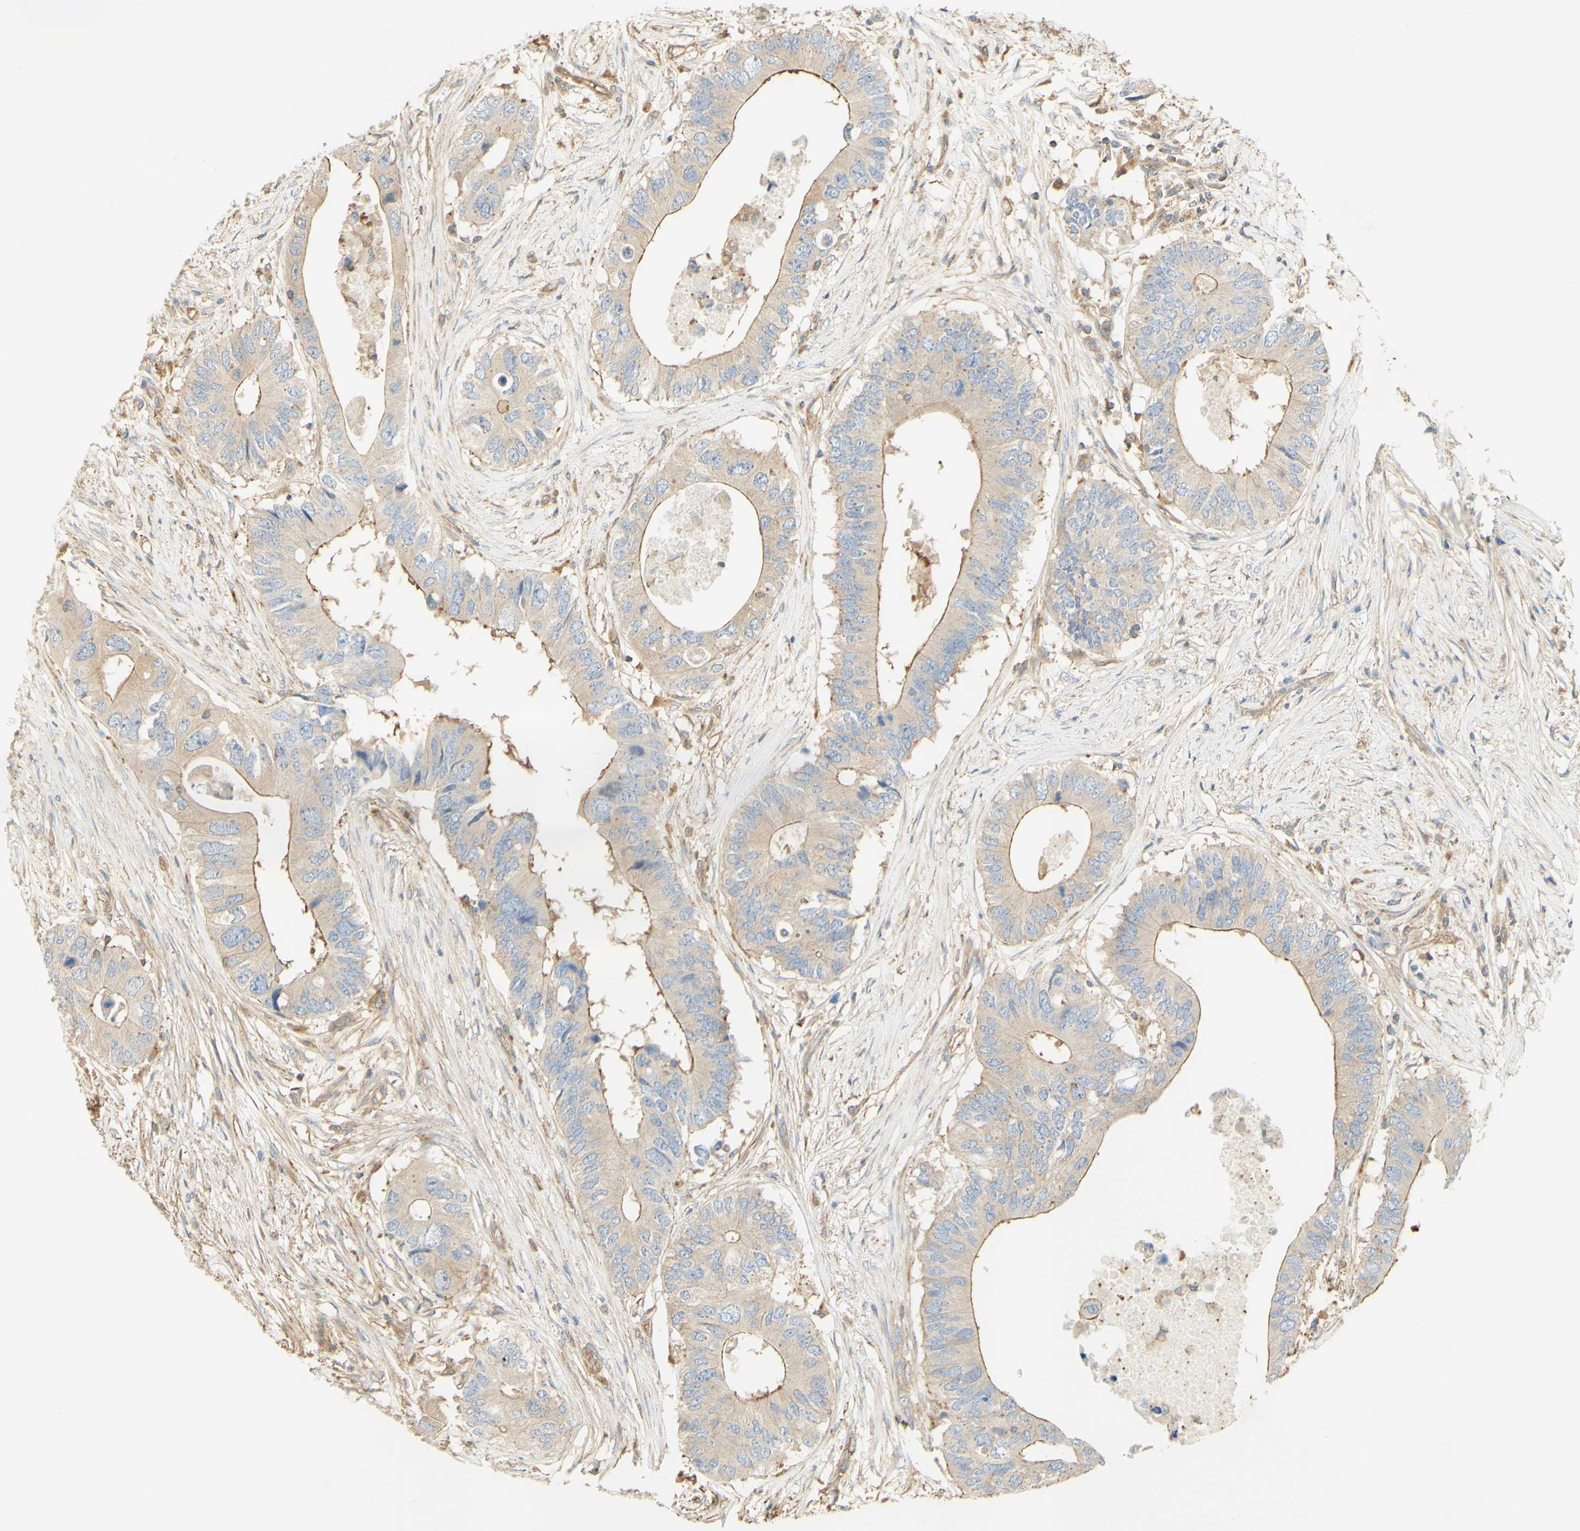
{"staining": {"intensity": "weak", "quantity": ">75%", "location": "cytoplasmic/membranous"}, "tissue": "colorectal cancer", "cell_type": "Tumor cells", "image_type": "cancer", "snomed": [{"axis": "morphology", "description": "Adenocarcinoma, NOS"}, {"axis": "topography", "description": "Colon"}], "caption": "Immunohistochemical staining of colorectal cancer (adenocarcinoma) demonstrates low levels of weak cytoplasmic/membranous positivity in about >75% of tumor cells.", "gene": "IKBKG", "patient": {"sex": "male", "age": 71}}